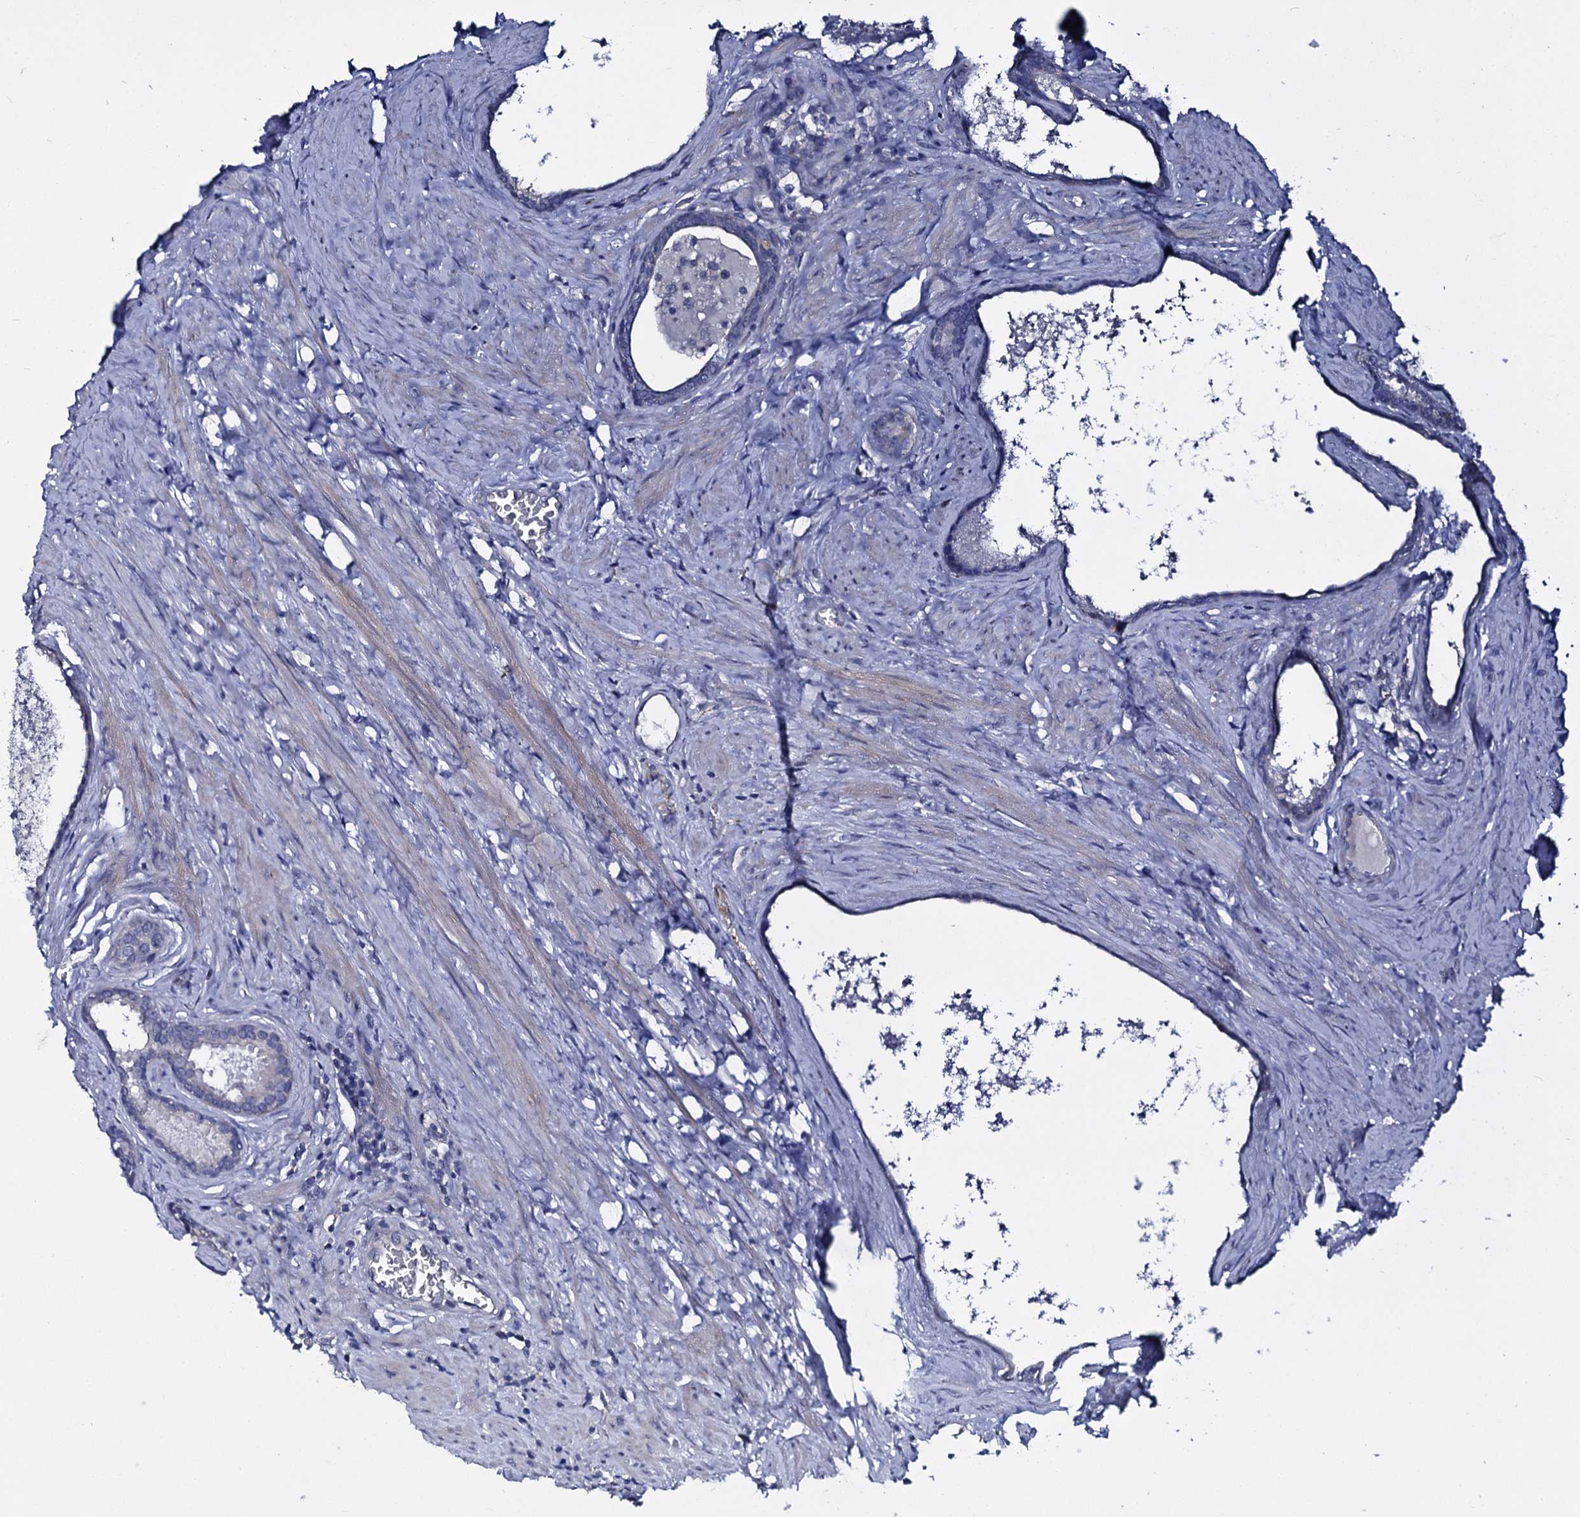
{"staining": {"intensity": "negative", "quantity": "none", "location": "none"}, "tissue": "prostate cancer", "cell_type": "Tumor cells", "image_type": "cancer", "snomed": [{"axis": "morphology", "description": "Adenocarcinoma, Low grade"}, {"axis": "topography", "description": "Prostate"}], "caption": "Immunohistochemistry of human prostate cancer (adenocarcinoma (low-grade)) reveals no positivity in tumor cells.", "gene": "PANX2", "patient": {"sex": "male", "age": 71}}